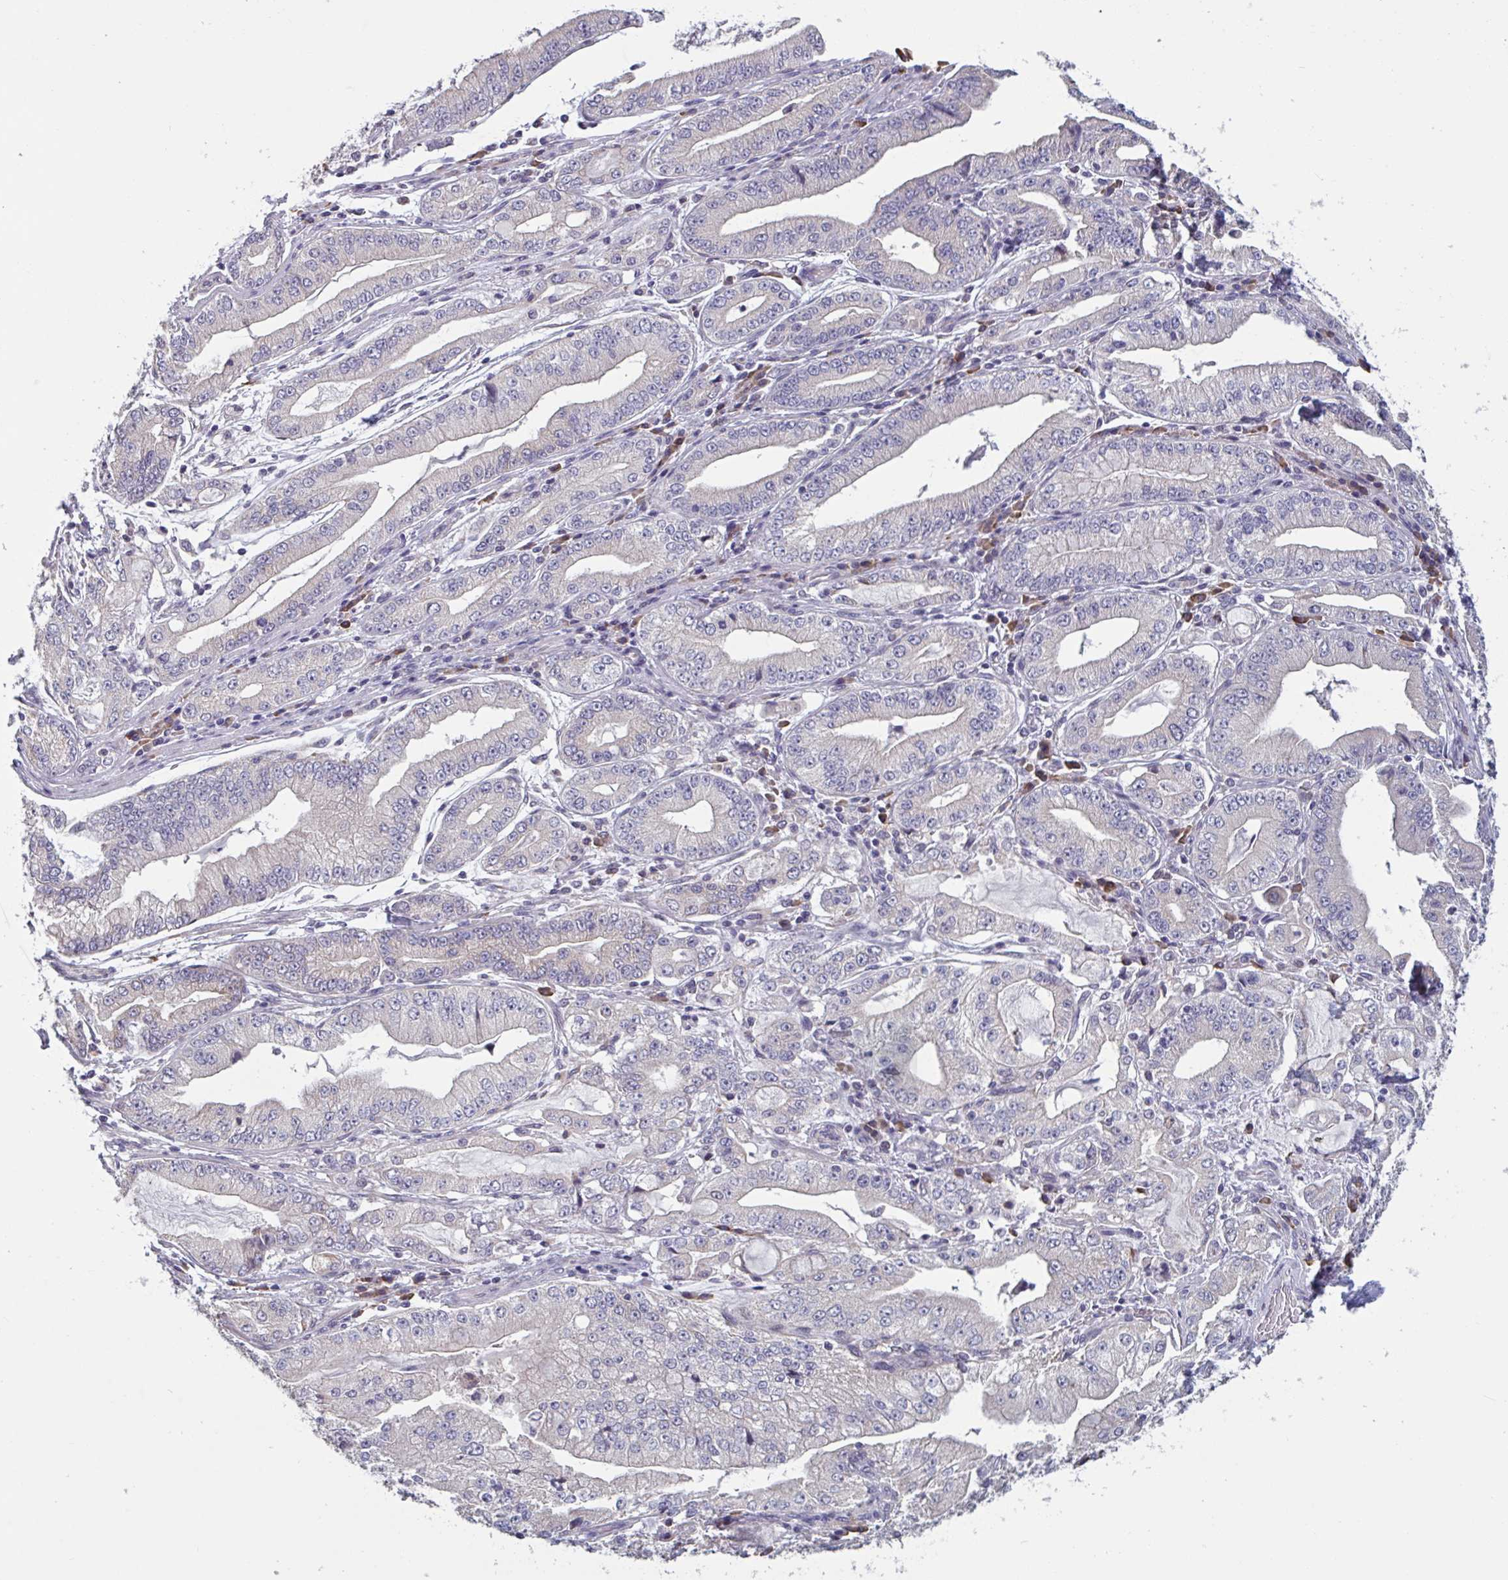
{"staining": {"intensity": "negative", "quantity": "none", "location": "none"}, "tissue": "stomach cancer", "cell_type": "Tumor cells", "image_type": "cancer", "snomed": [{"axis": "morphology", "description": "Adenocarcinoma, NOS"}, {"axis": "topography", "description": "Stomach, upper"}], "caption": "Histopathology image shows no significant protein expression in tumor cells of stomach cancer (adenocarcinoma).", "gene": "CD1E", "patient": {"sex": "female", "age": 74}}